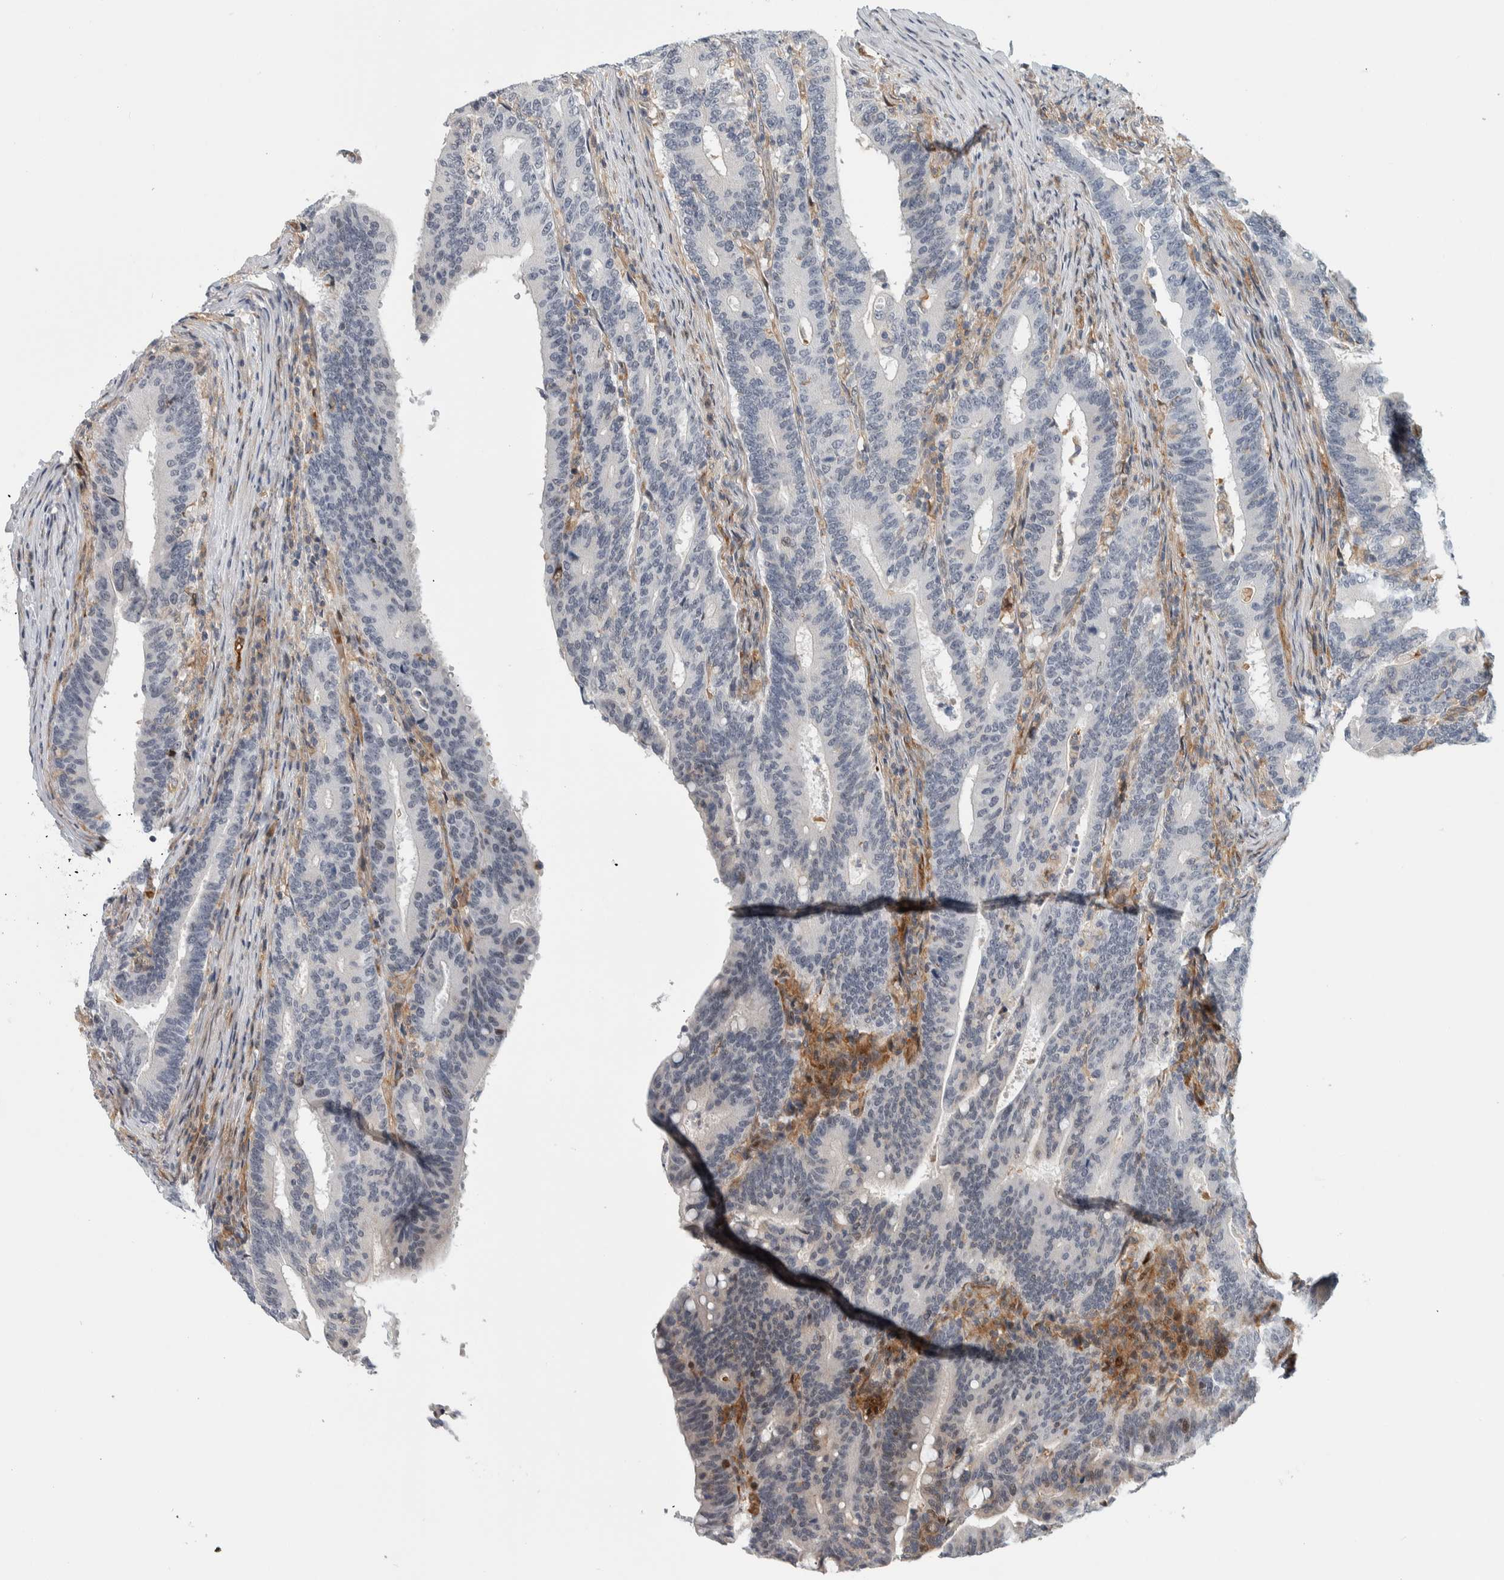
{"staining": {"intensity": "negative", "quantity": "none", "location": "none"}, "tissue": "colorectal cancer", "cell_type": "Tumor cells", "image_type": "cancer", "snomed": [{"axis": "morphology", "description": "Adenocarcinoma, NOS"}, {"axis": "topography", "description": "Colon"}], "caption": "Immunohistochemistry photomicrograph of neoplastic tissue: human colorectal cancer (adenocarcinoma) stained with DAB demonstrates no significant protein expression in tumor cells.", "gene": "MSL1", "patient": {"sex": "female", "age": 66}}